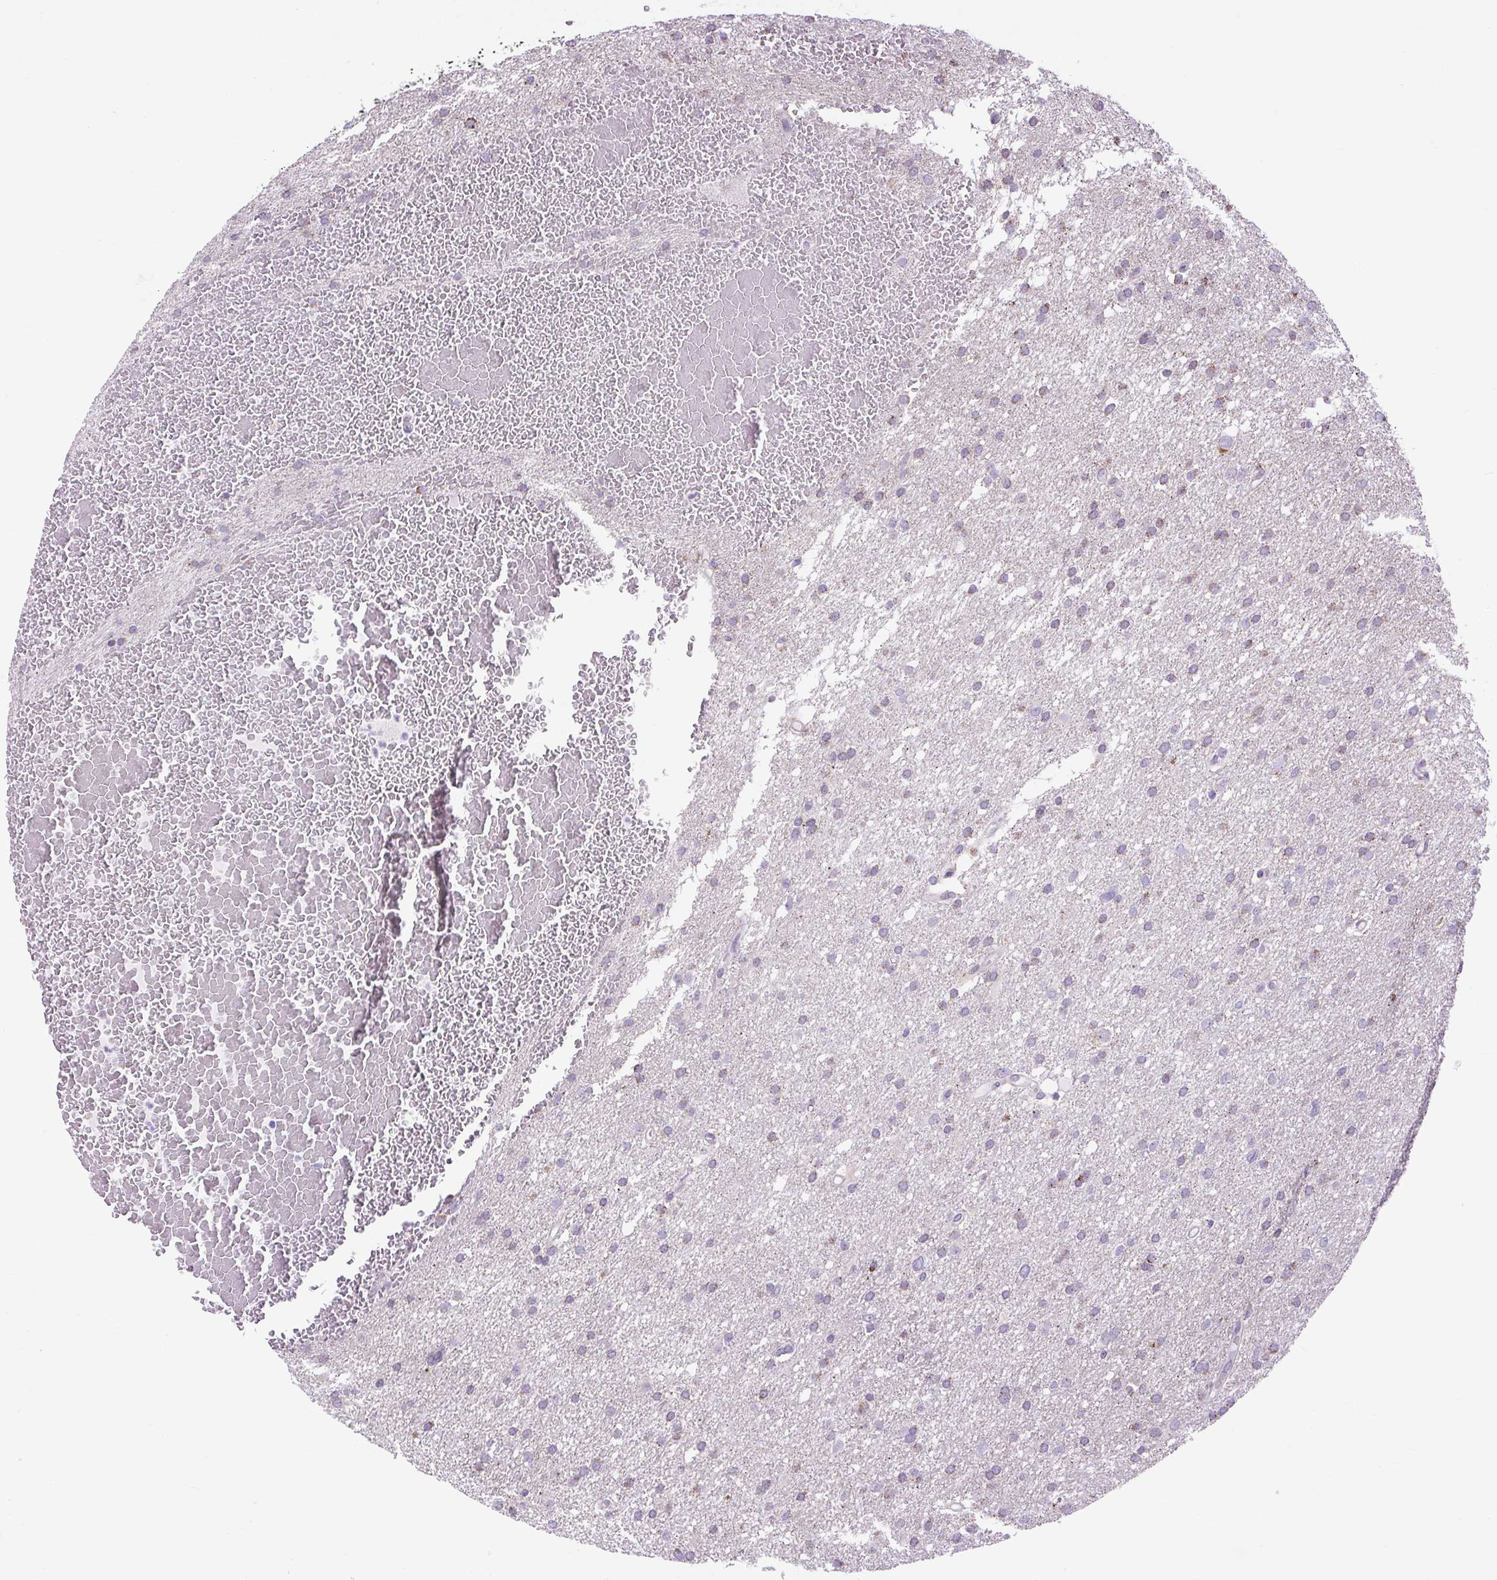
{"staining": {"intensity": "weak", "quantity": "25%-75%", "location": "cytoplasmic/membranous"}, "tissue": "glioma", "cell_type": "Tumor cells", "image_type": "cancer", "snomed": [{"axis": "morphology", "description": "Glioma, malignant, High grade"}, {"axis": "topography", "description": "Cerebral cortex"}], "caption": "DAB immunohistochemical staining of human glioma displays weak cytoplasmic/membranous protein staining in approximately 25%-75% of tumor cells.", "gene": "SCO2", "patient": {"sex": "female", "age": 36}}